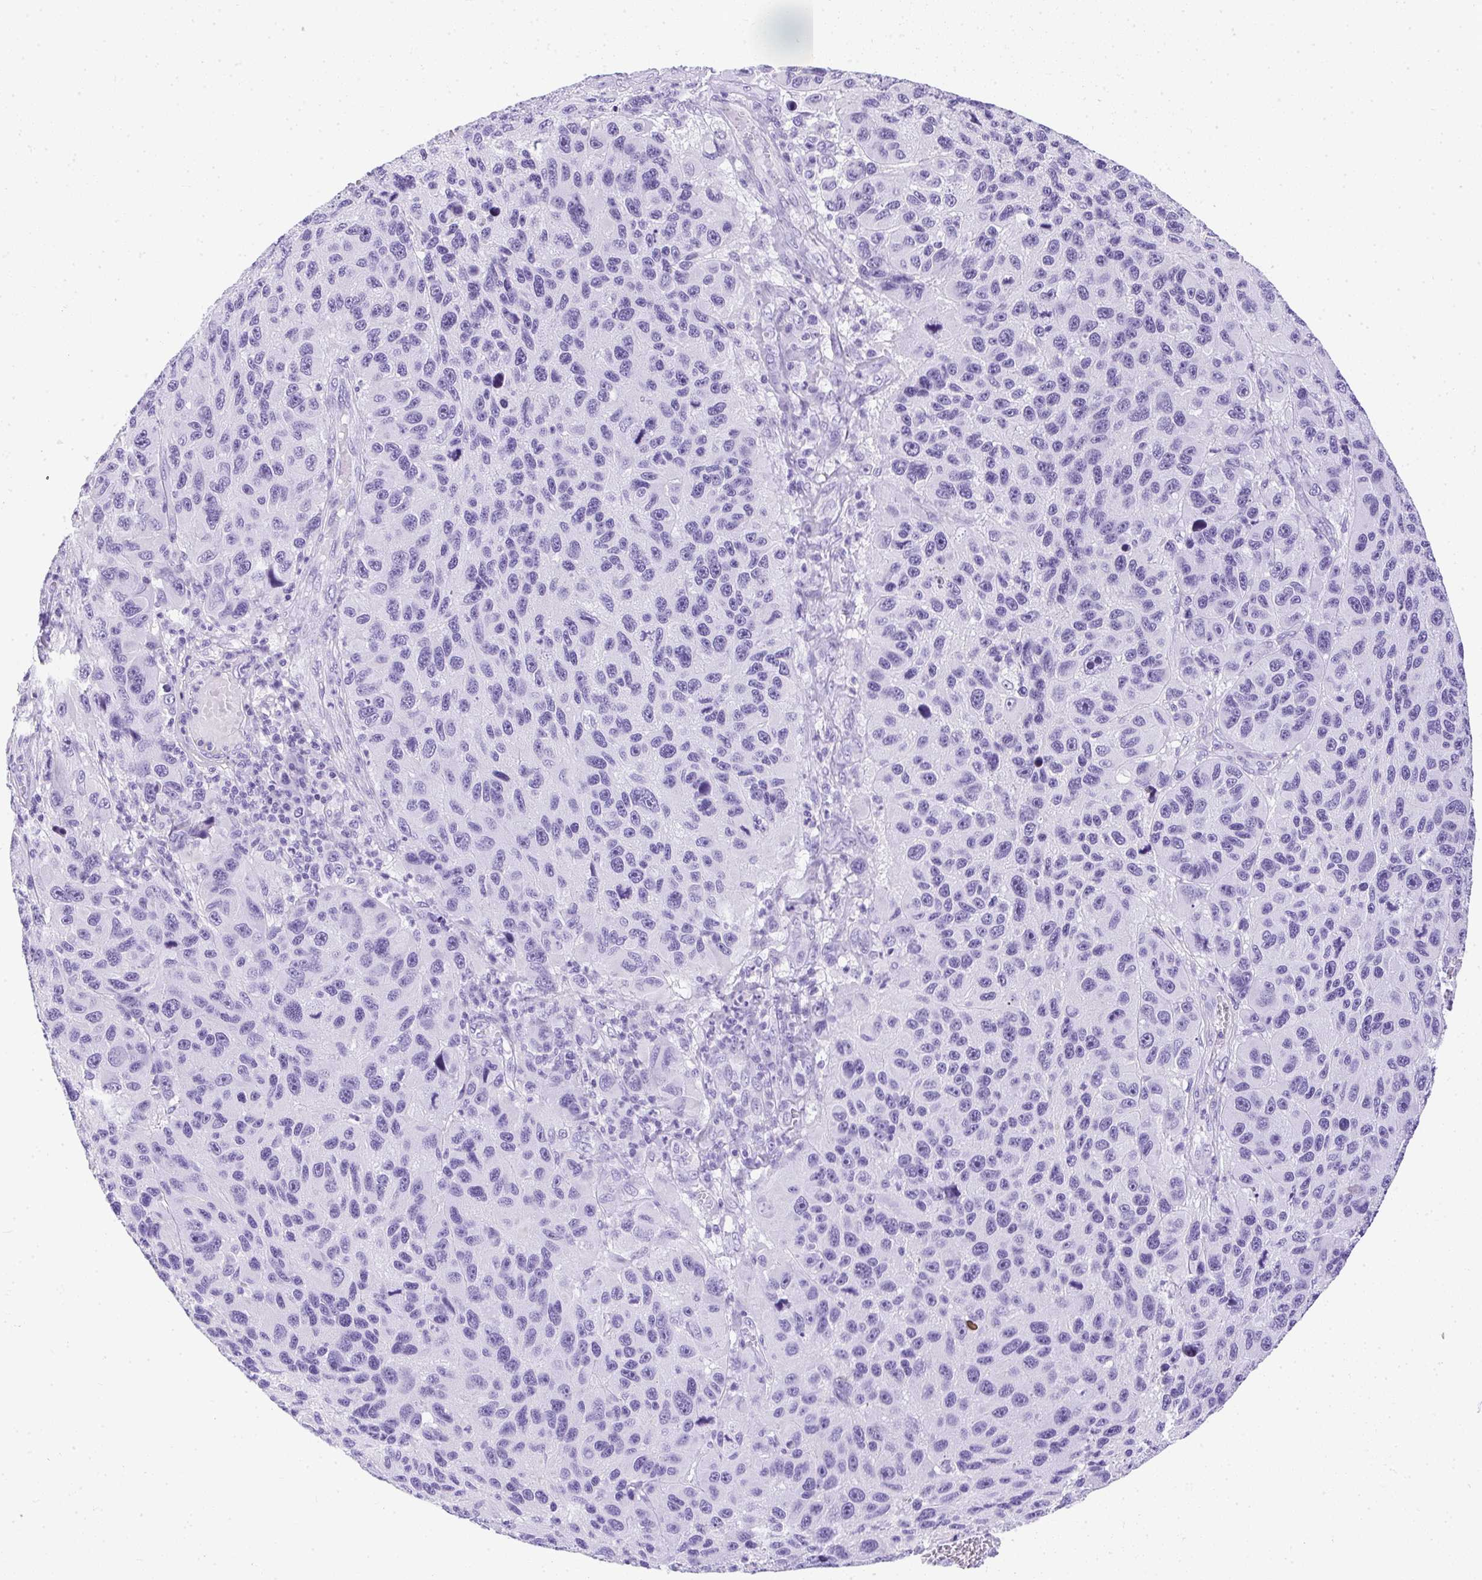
{"staining": {"intensity": "negative", "quantity": "none", "location": "none"}, "tissue": "melanoma", "cell_type": "Tumor cells", "image_type": "cancer", "snomed": [{"axis": "morphology", "description": "Malignant melanoma, NOS"}, {"axis": "topography", "description": "Skin"}], "caption": "Malignant melanoma was stained to show a protein in brown. There is no significant positivity in tumor cells. The staining was performed using DAB to visualize the protein expression in brown, while the nuclei were stained in blue with hematoxylin (Magnification: 20x).", "gene": "AVIL", "patient": {"sex": "male", "age": 53}}